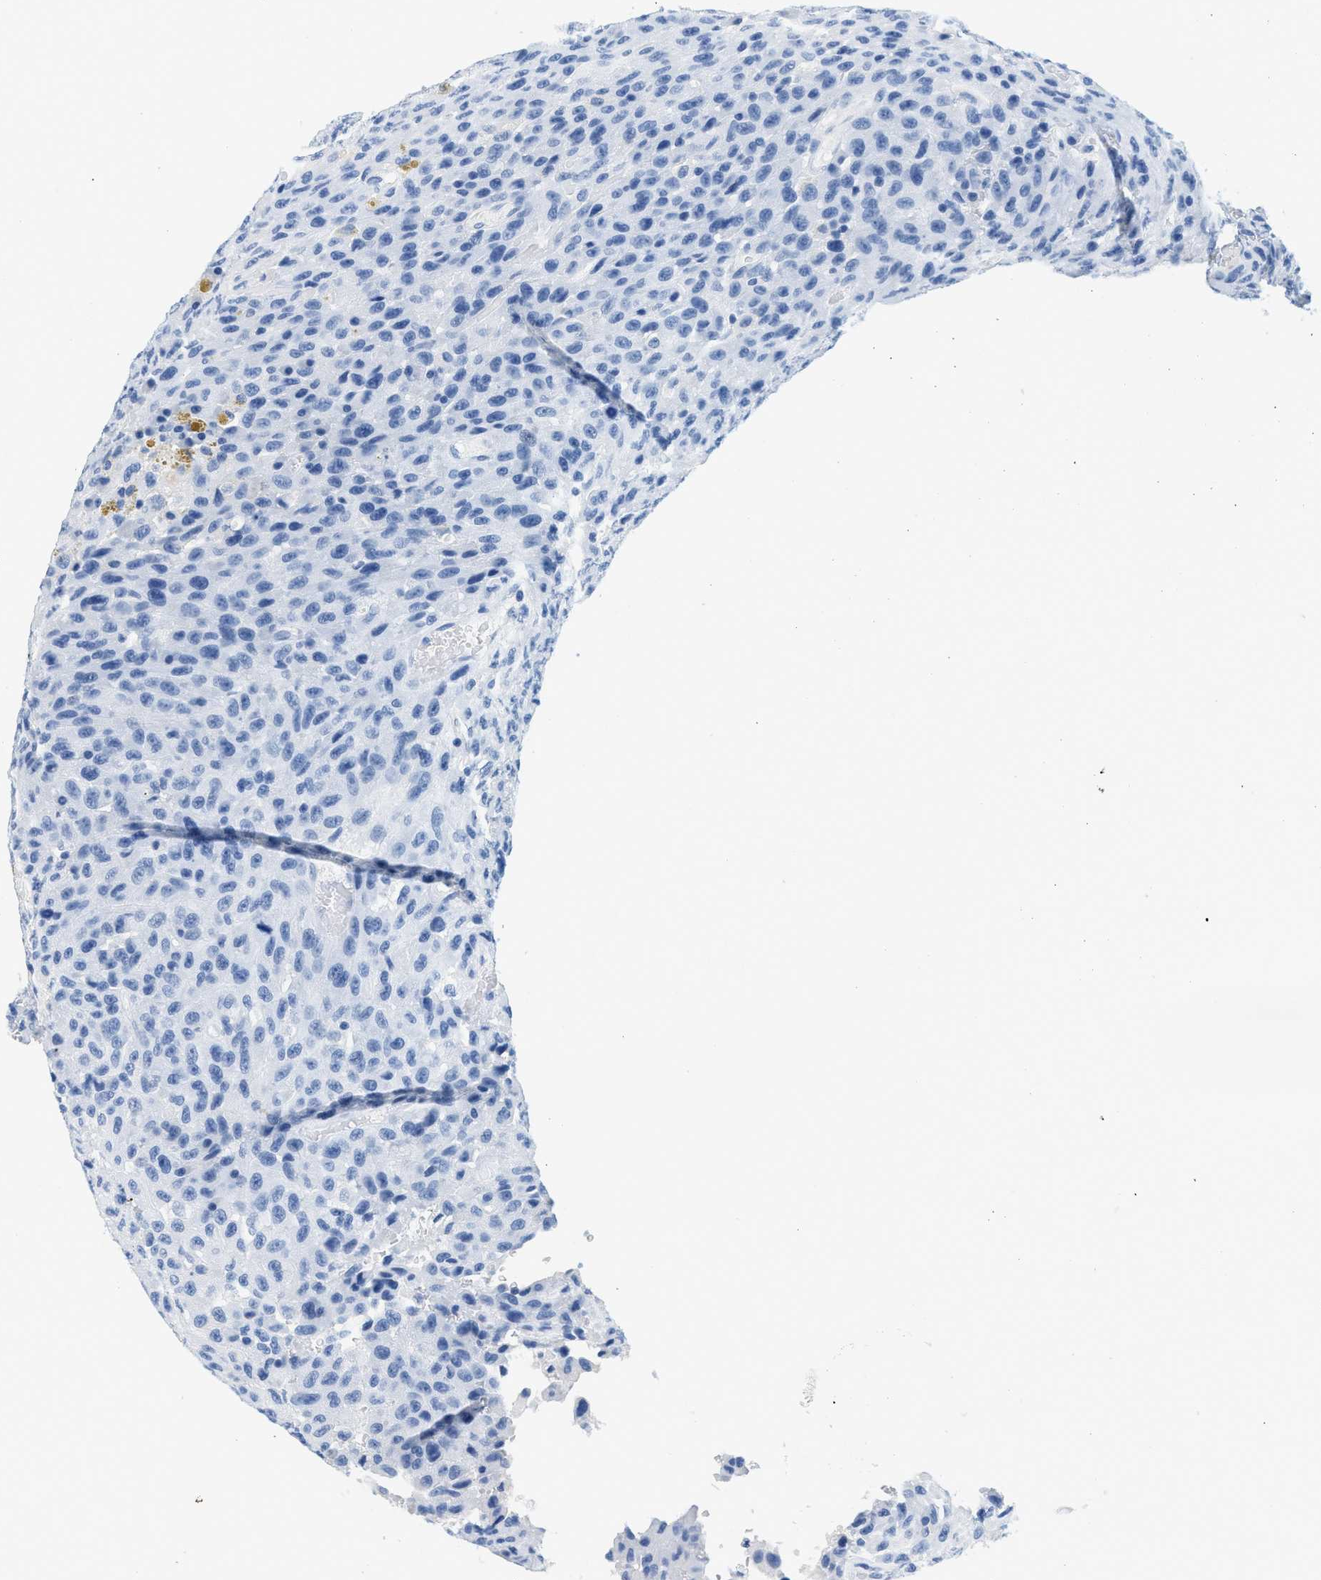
{"staining": {"intensity": "negative", "quantity": "none", "location": "none"}, "tissue": "urothelial cancer", "cell_type": "Tumor cells", "image_type": "cancer", "snomed": [{"axis": "morphology", "description": "Urothelial carcinoma, High grade"}, {"axis": "topography", "description": "Urinary bladder"}], "caption": "Urothelial cancer was stained to show a protein in brown. There is no significant staining in tumor cells.", "gene": "GSN", "patient": {"sex": "male", "age": 66}}